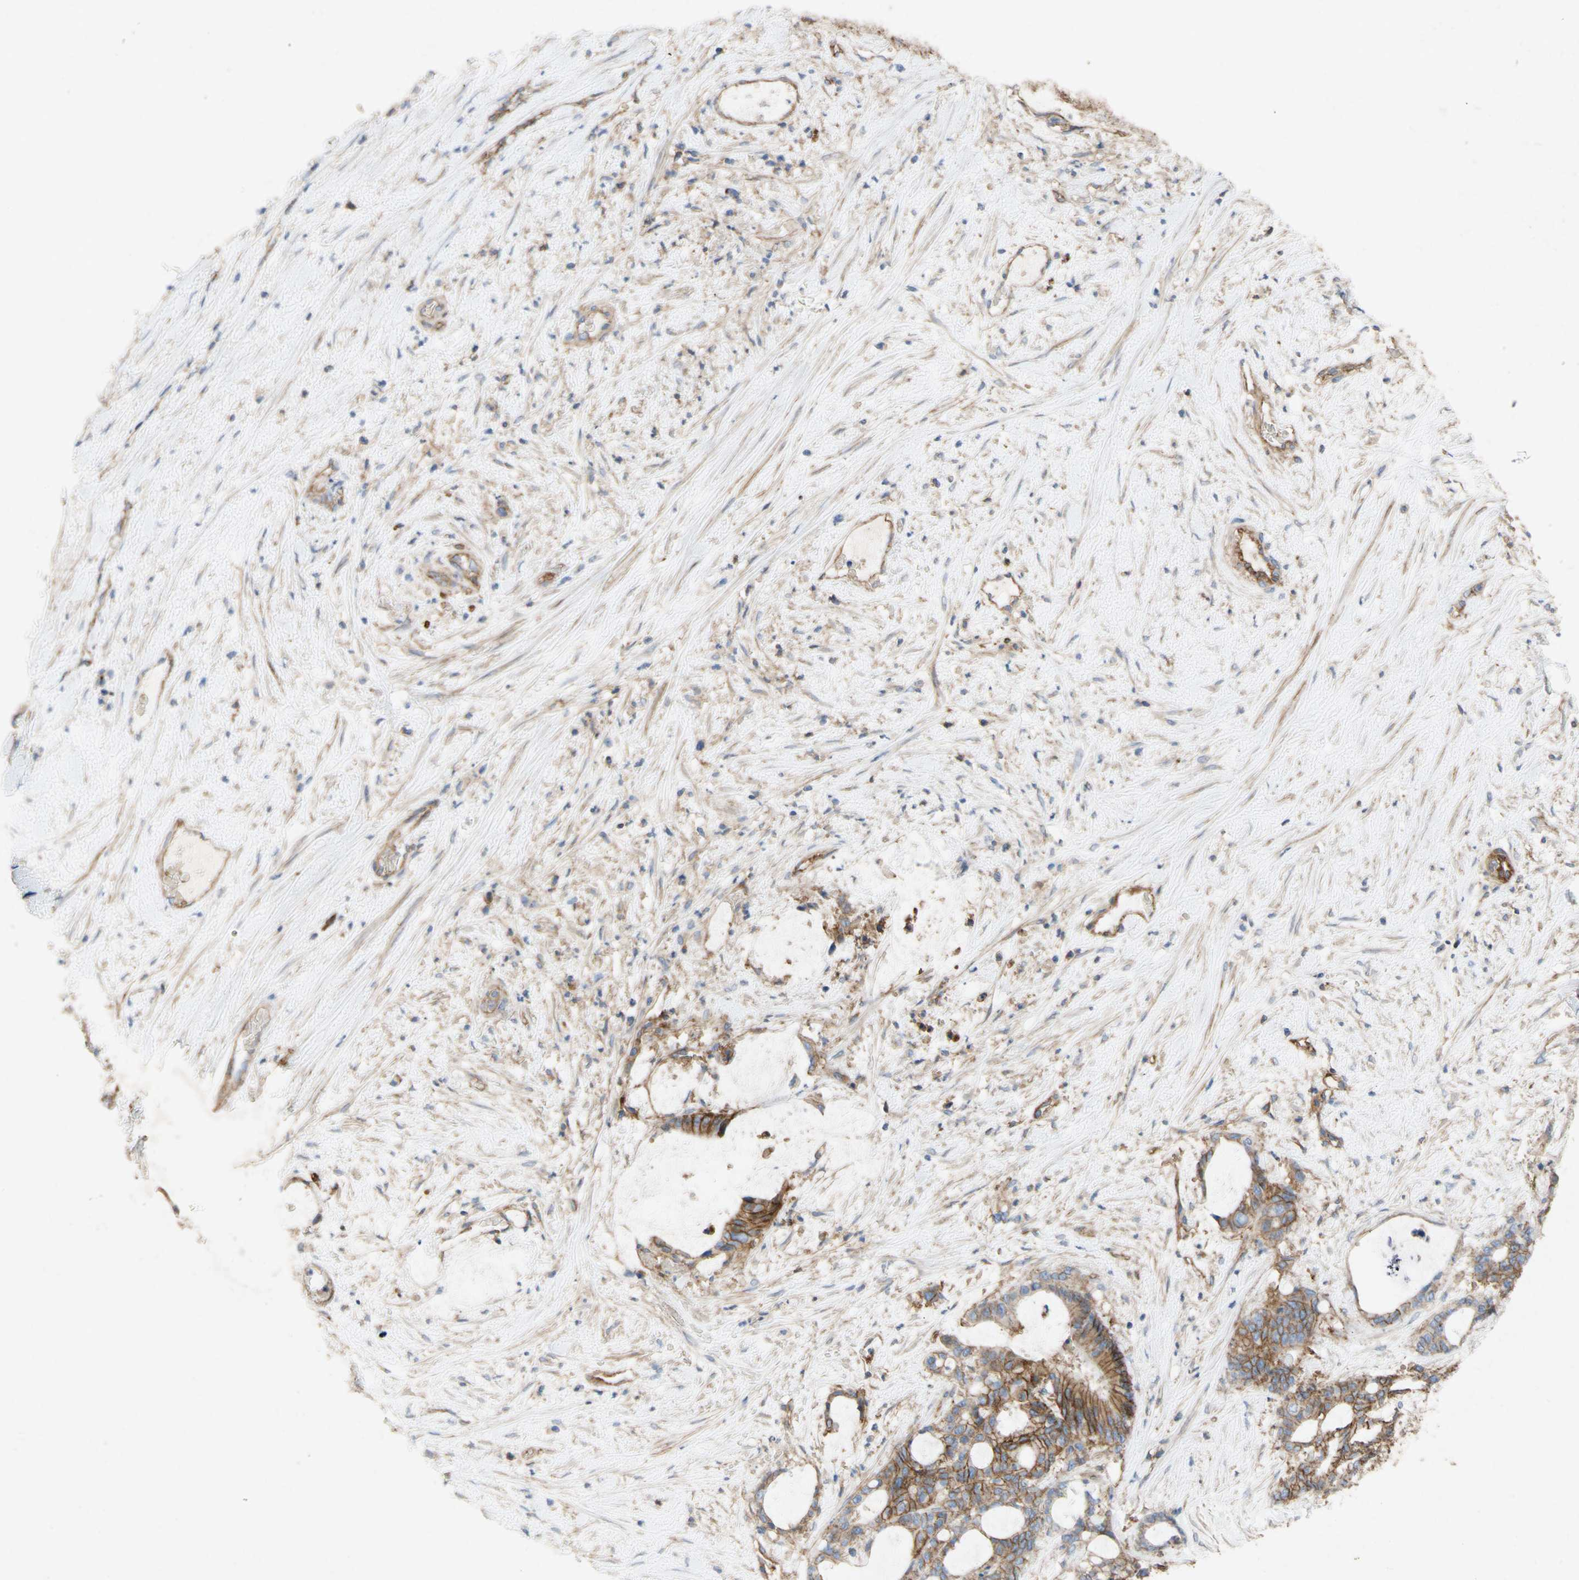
{"staining": {"intensity": "moderate", "quantity": ">75%", "location": "cytoplasmic/membranous"}, "tissue": "liver cancer", "cell_type": "Tumor cells", "image_type": "cancer", "snomed": [{"axis": "morphology", "description": "Cholangiocarcinoma"}, {"axis": "topography", "description": "Liver"}], "caption": "Liver cancer was stained to show a protein in brown. There is medium levels of moderate cytoplasmic/membranous expression in approximately >75% of tumor cells.", "gene": "ATP2A3", "patient": {"sex": "female", "age": 73}}